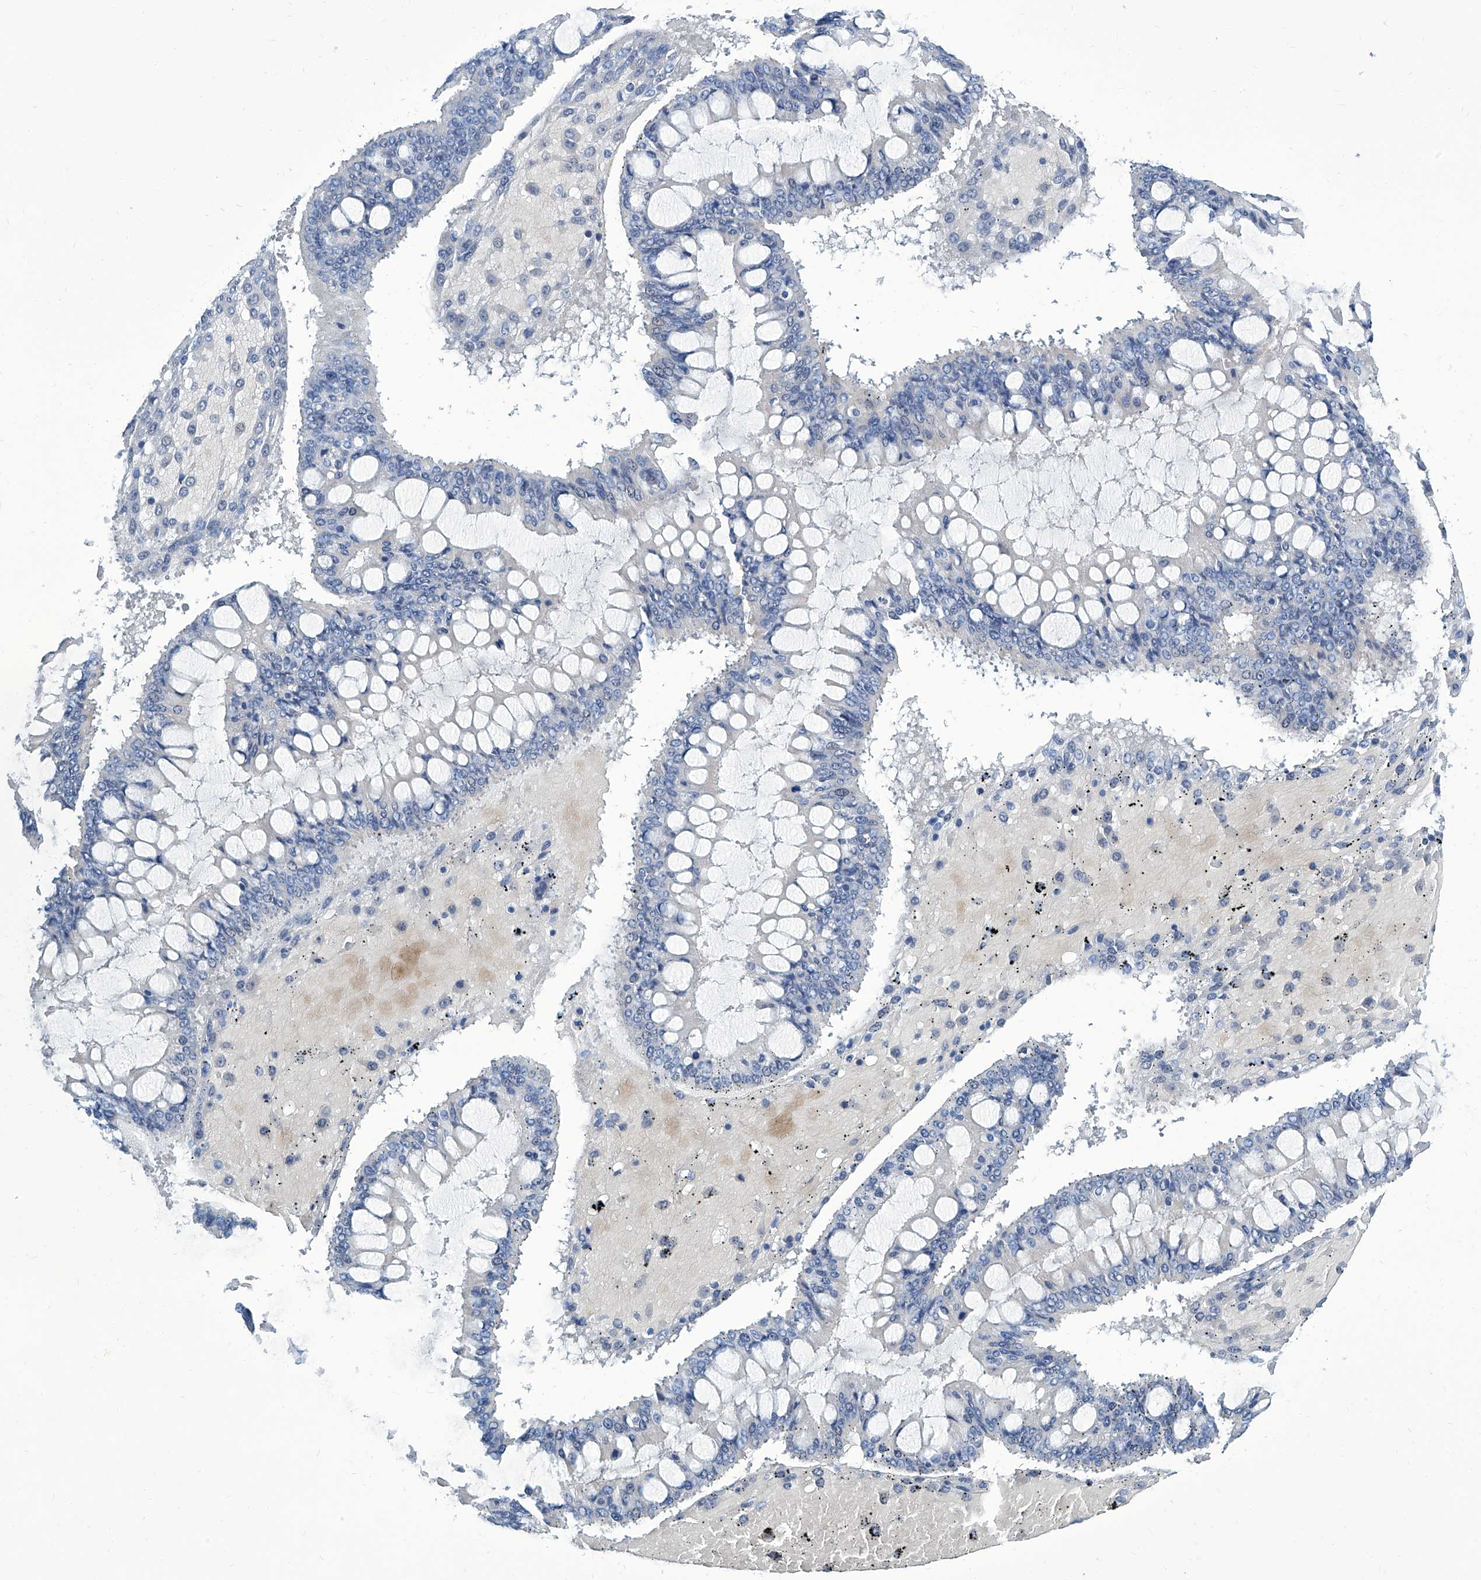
{"staining": {"intensity": "negative", "quantity": "none", "location": "none"}, "tissue": "ovarian cancer", "cell_type": "Tumor cells", "image_type": "cancer", "snomed": [{"axis": "morphology", "description": "Cystadenocarcinoma, mucinous, NOS"}, {"axis": "topography", "description": "Ovary"}], "caption": "High power microscopy photomicrograph of an IHC photomicrograph of ovarian cancer, revealing no significant staining in tumor cells.", "gene": "ZNF519", "patient": {"sex": "female", "age": 73}}